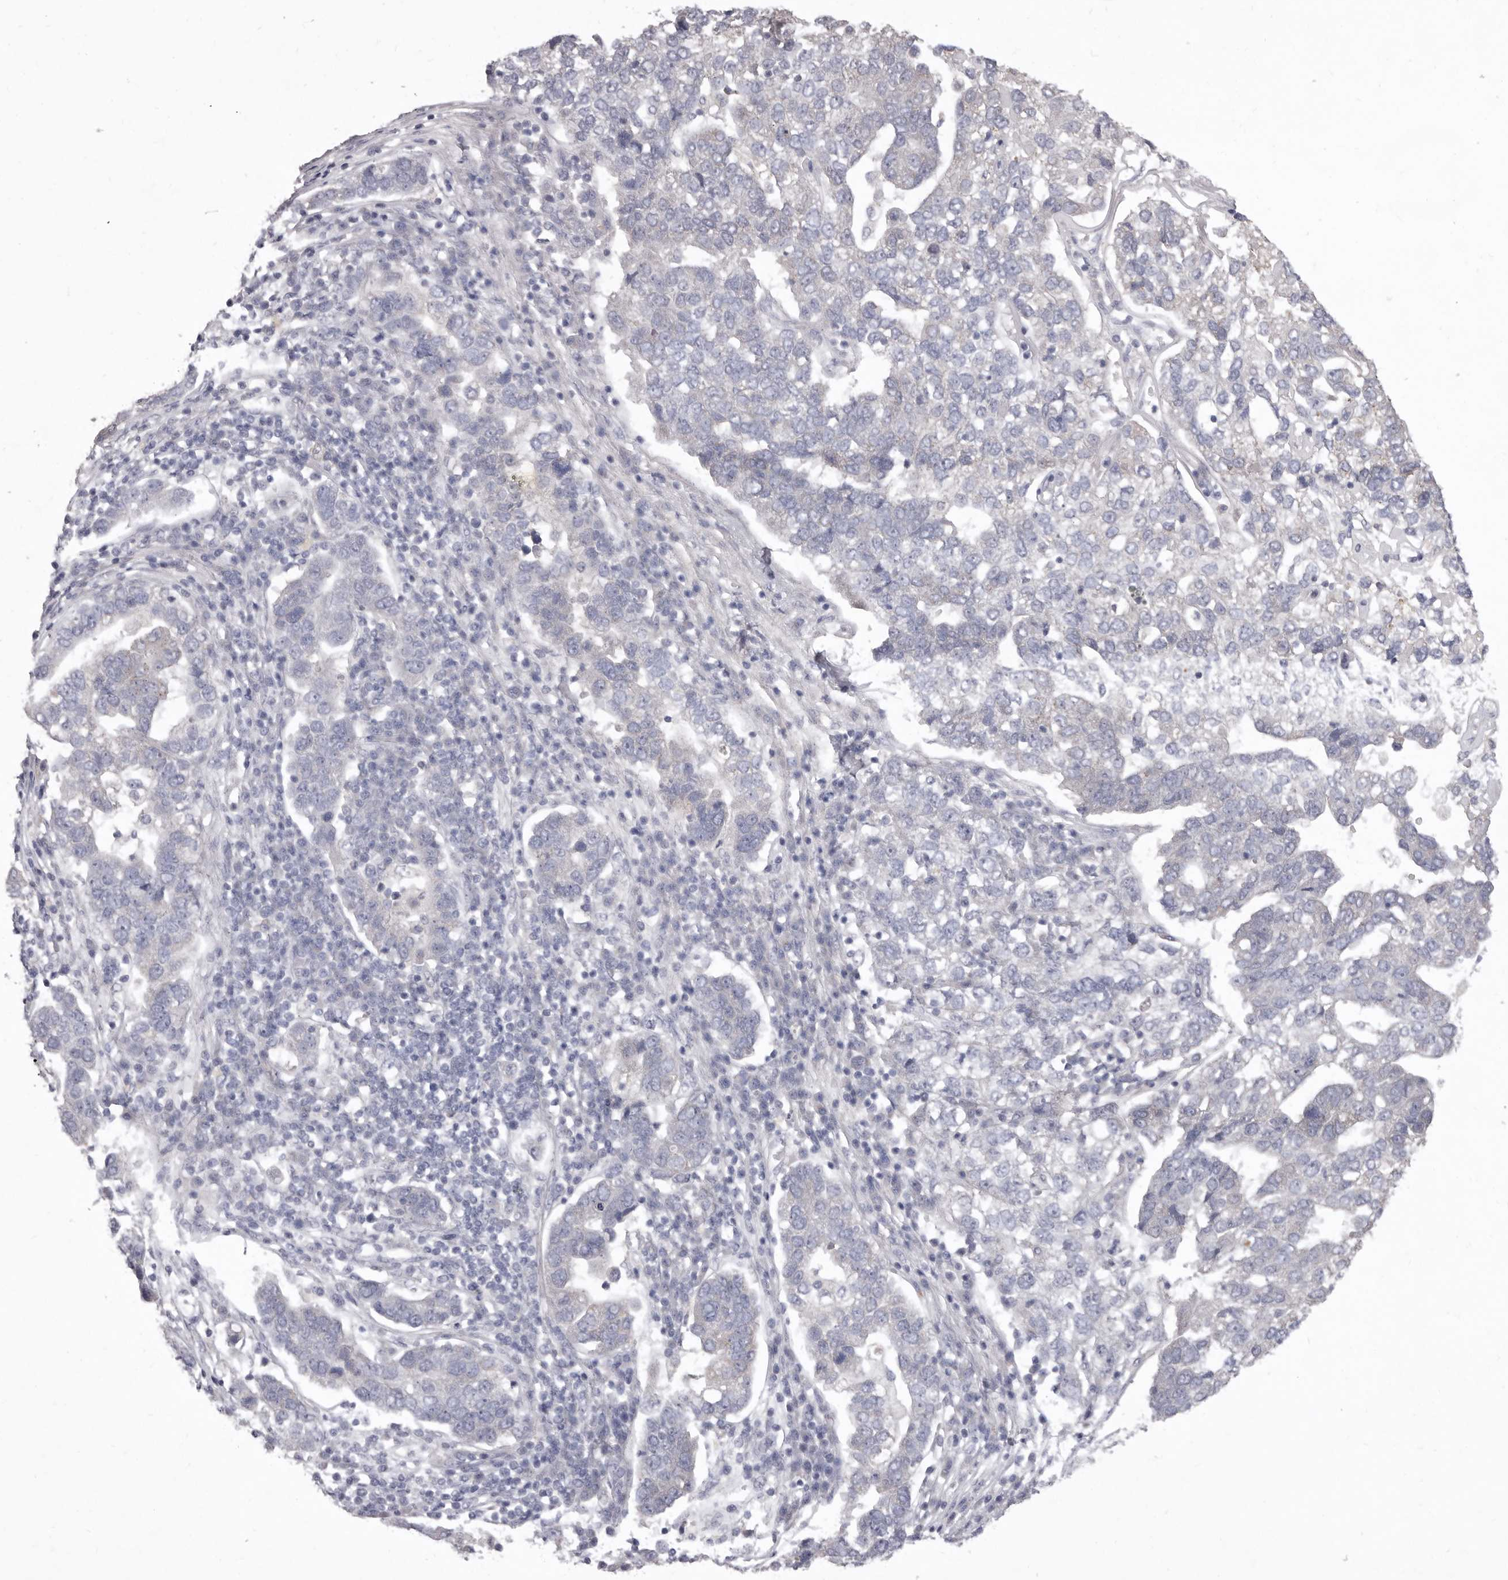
{"staining": {"intensity": "negative", "quantity": "none", "location": "none"}, "tissue": "pancreatic cancer", "cell_type": "Tumor cells", "image_type": "cancer", "snomed": [{"axis": "morphology", "description": "Adenocarcinoma, NOS"}, {"axis": "topography", "description": "Pancreas"}], "caption": "This histopathology image is of pancreatic cancer (adenocarcinoma) stained with immunohistochemistry to label a protein in brown with the nuclei are counter-stained blue. There is no positivity in tumor cells.", "gene": "P2RX6", "patient": {"sex": "female", "age": 61}}